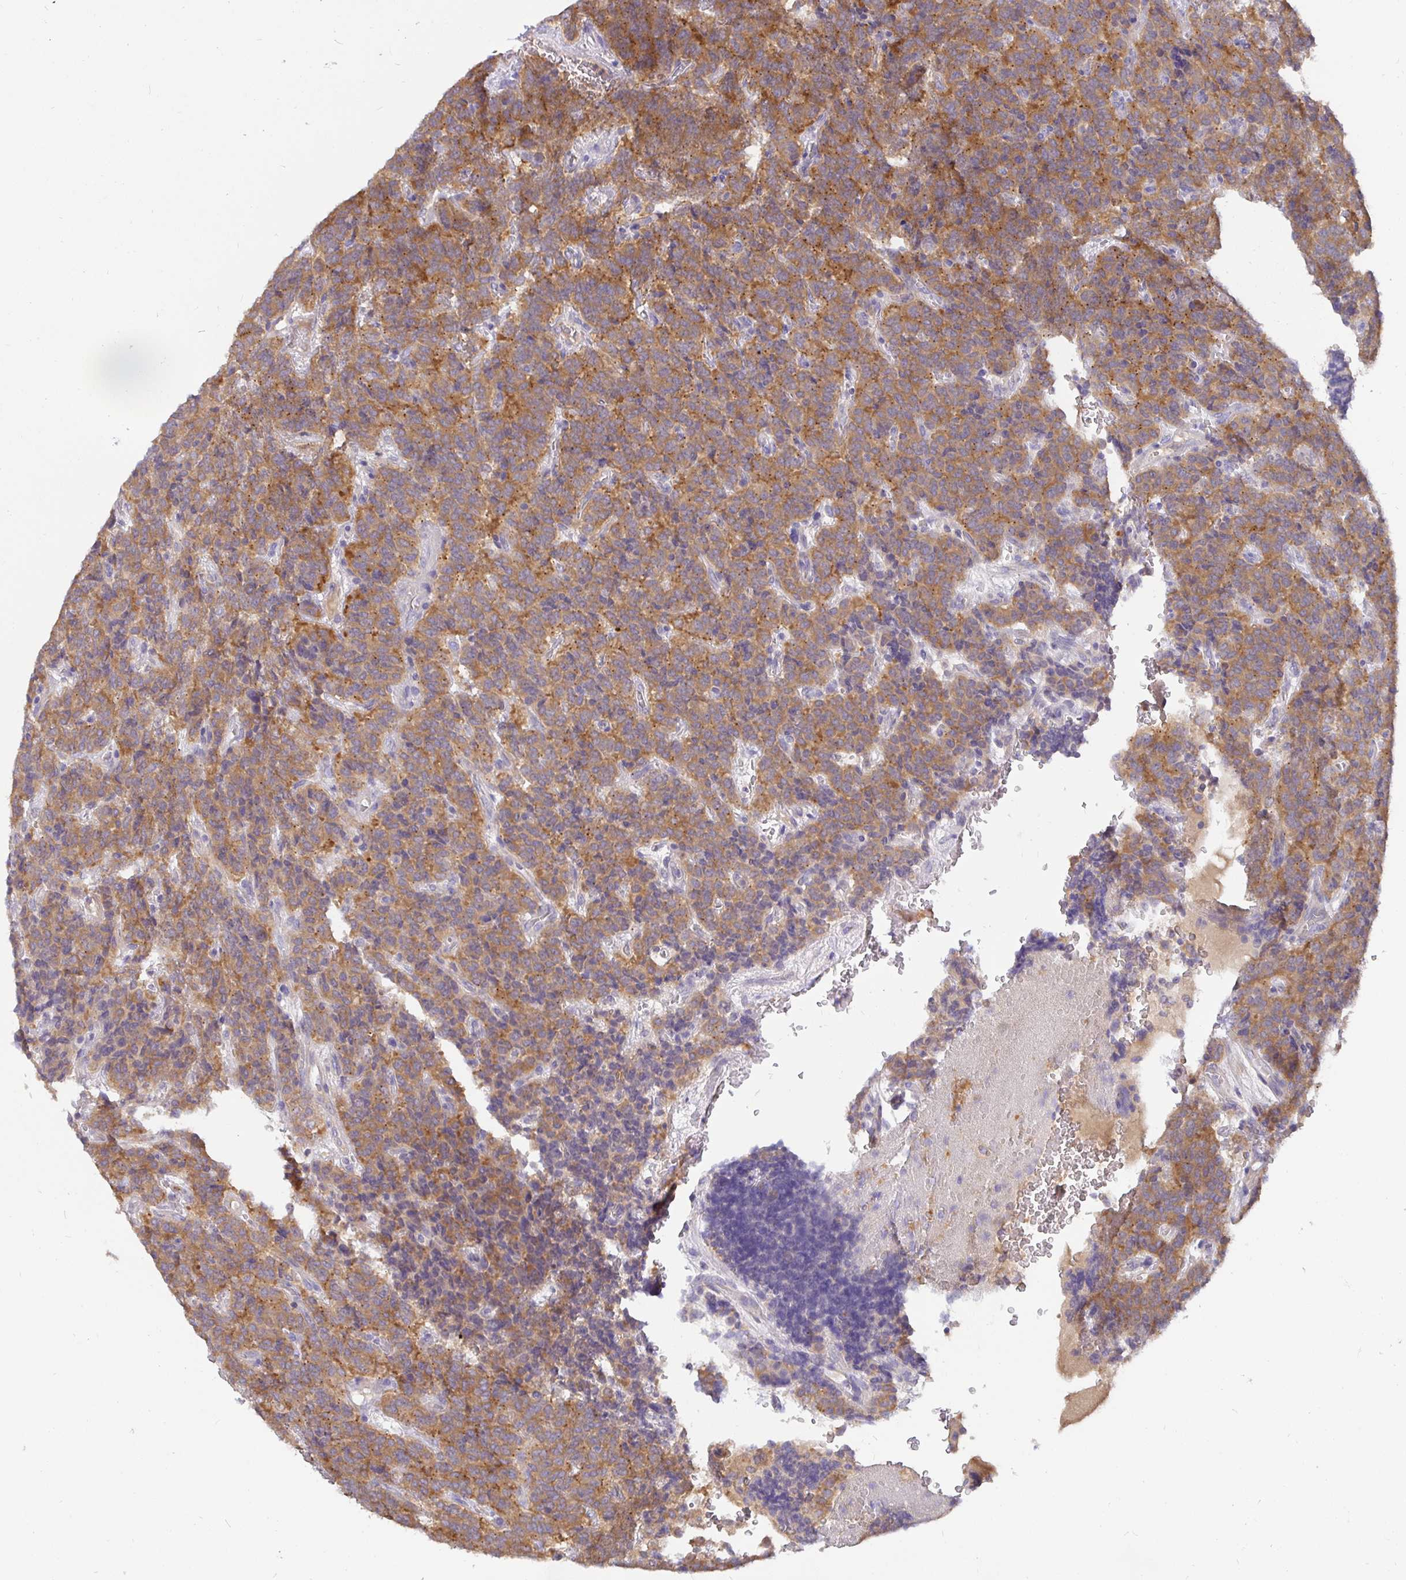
{"staining": {"intensity": "moderate", "quantity": ">75%", "location": "cytoplasmic/membranous"}, "tissue": "carcinoid", "cell_type": "Tumor cells", "image_type": "cancer", "snomed": [{"axis": "morphology", "description": "Carcinoid, malignant, NOS"}, {"axis": "topography", "description": "Pancreas"}], "caption": "The micrograph reveals a brown stain indicating the presence of a protein in the cytoplasmic/membranous of tumor cells in carcinoid.", "gene": "KIF21A", "patient": {"sex": "male", "age": 36}}